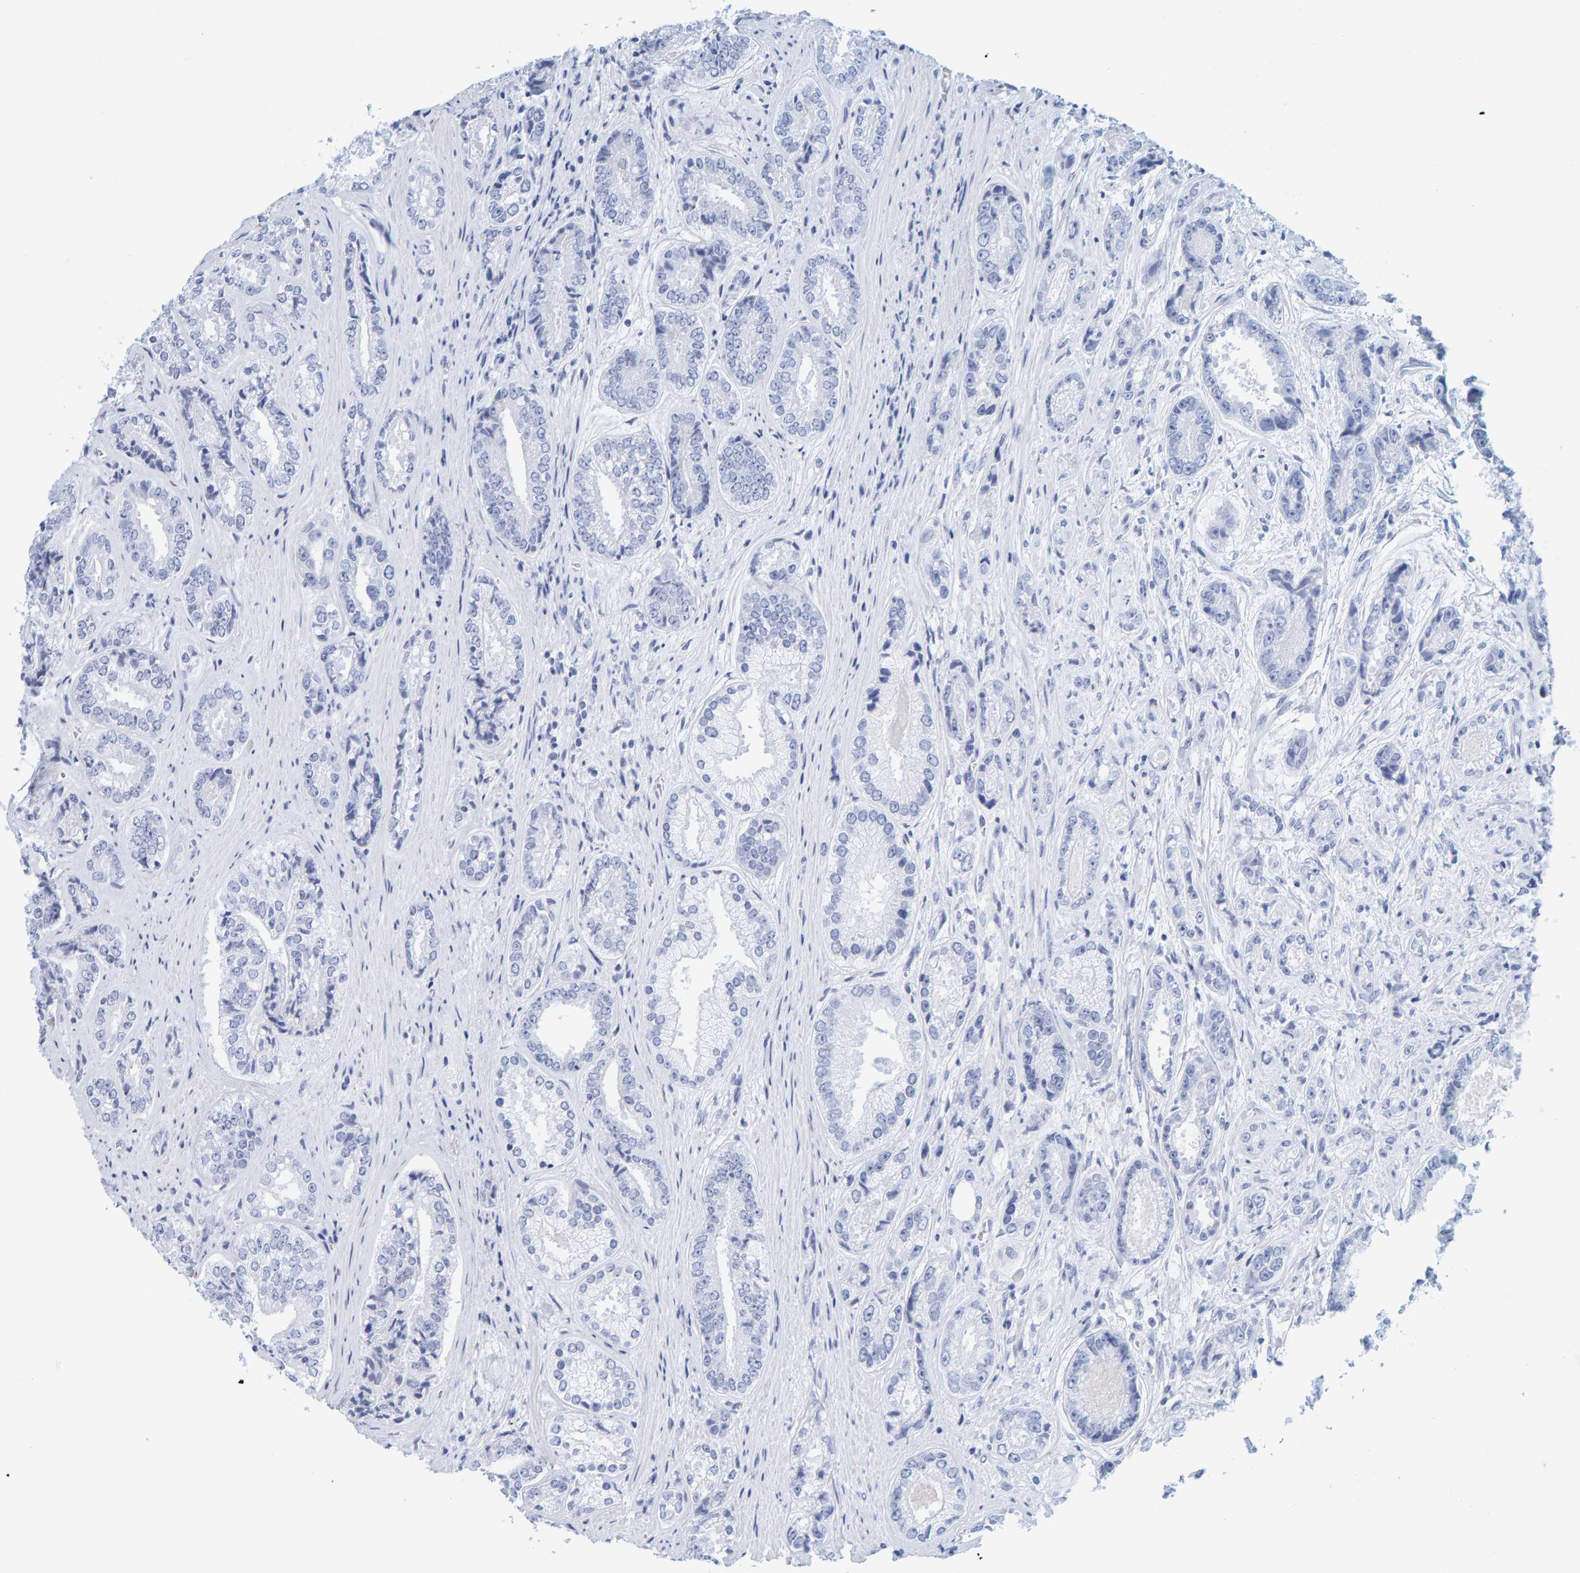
{"staining": {"intensity": "negative", "quantity": "none", "location": "none"}, "tissue": "prostate cancer", "cell_type": "Tumor cells", "image_type": "cancer", "snomed": [{"axis": "morphology", "description": "Adenocarcinoma, High grade"}, {"axis": "topography", "description": "Prostate"}], "caption": "Protein analysis of prostate cancer displays no significant staining in tumor cells.", "gene": "SFTPC", "patient": {"sex": "male", "age": 61}}